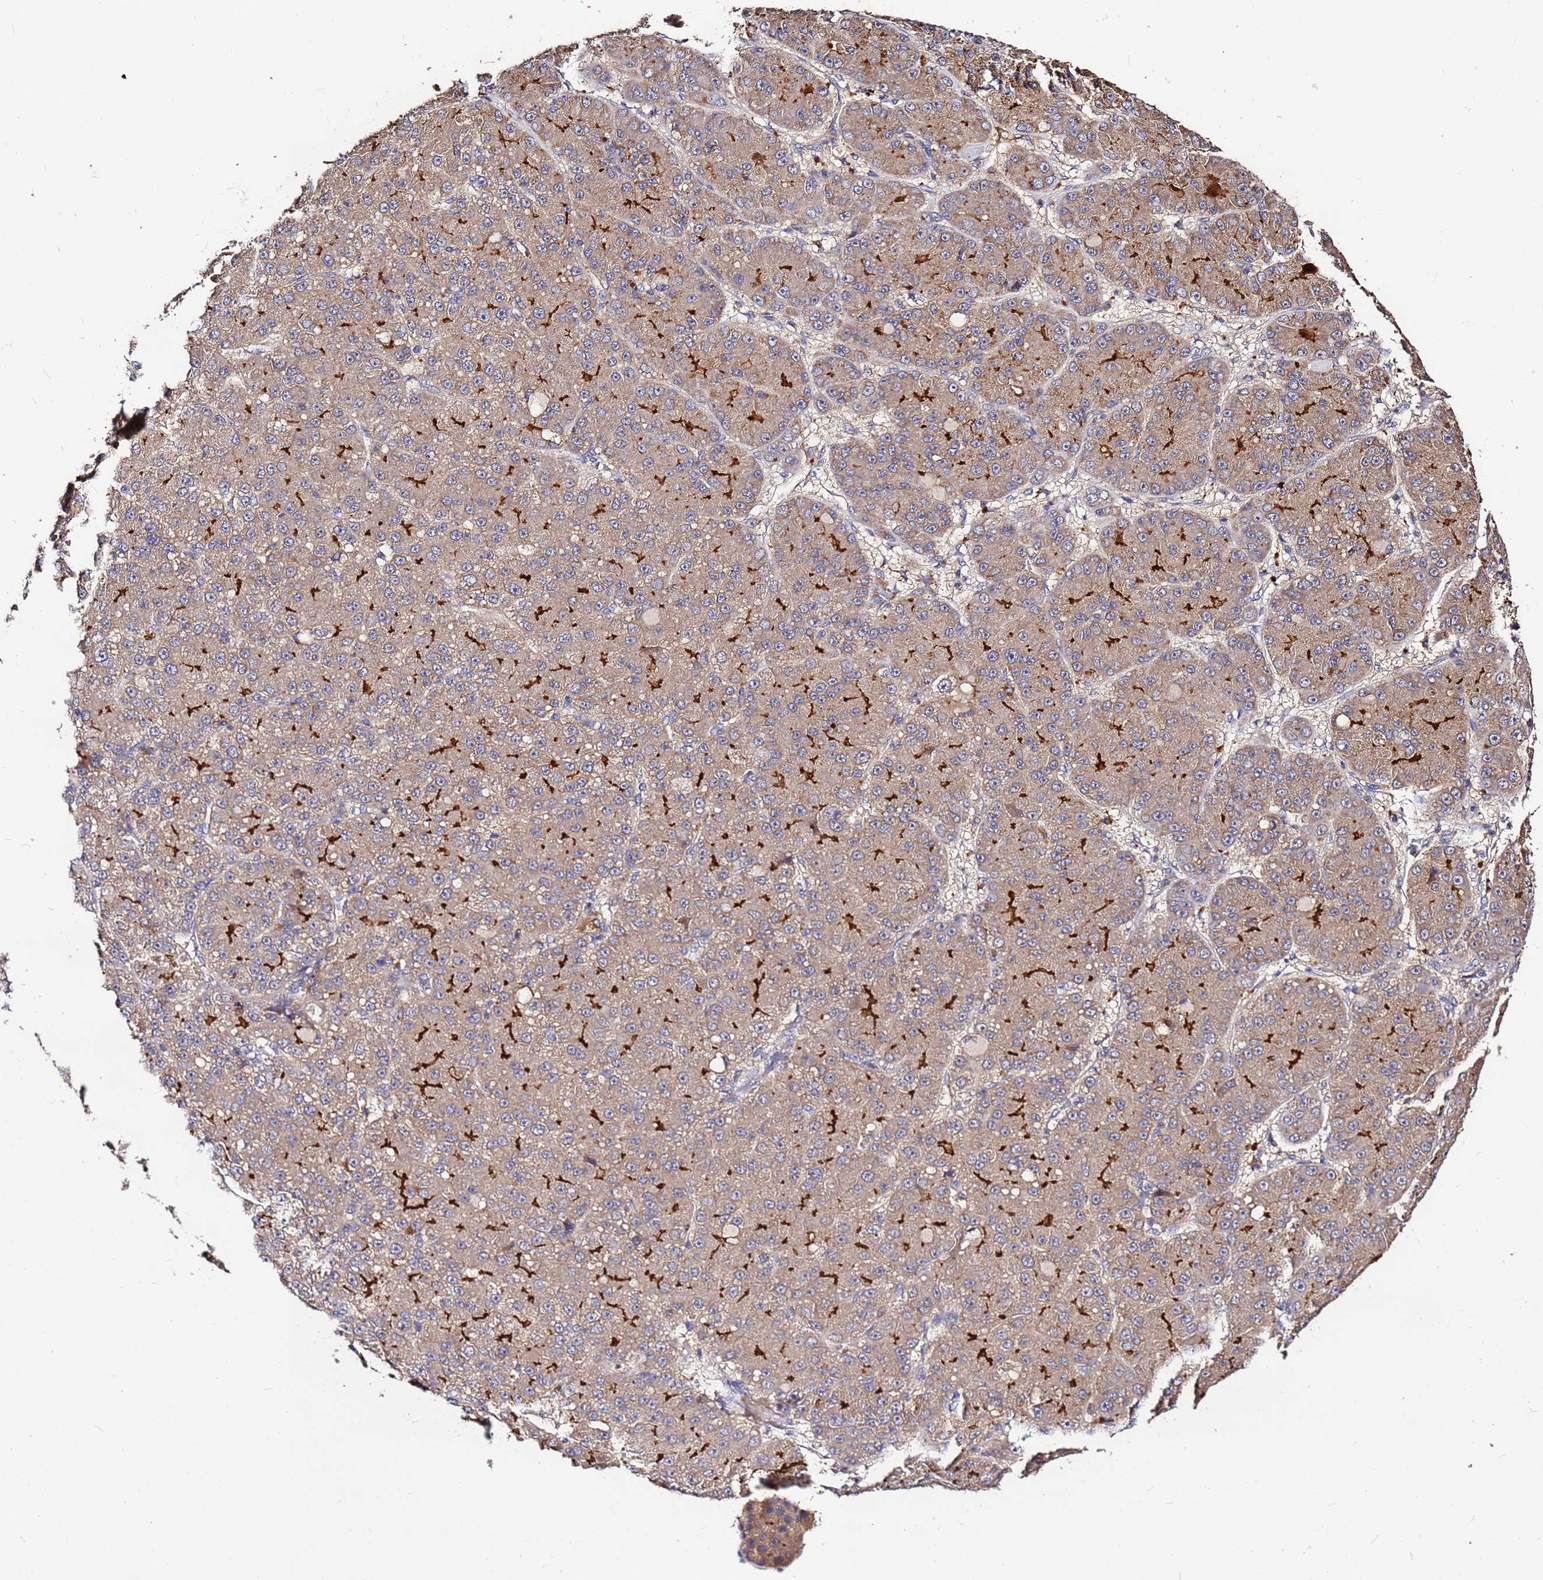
{"staining": {"intensity": "moderate", "quantity": ">75%", "location": "cytoplasmic/membranous"}, "tissue": "liver cancer", "cell_type": "Tumor cells", "image_type": "cancer", "snomed": [{"axis": "morphology", "description": "Carcinoma, Hepatocellular, NOS"}, {"axis": "topography", "description": "Liver"}], "caption": "Protein positivity by IHC reveals moderate cytoplasmic/membranous staining in approximately >75% of tumor cells in liver cancer (hepatocellular carcinoma). The staining is performed using DAB (3,3'-diaminobenzidine) brown chromogen to label protein expression. The nuclei are counter-stained blue using hematoxylin.", "gene": "MTERF1", "patient": {"sex": "male", "age": 67}}